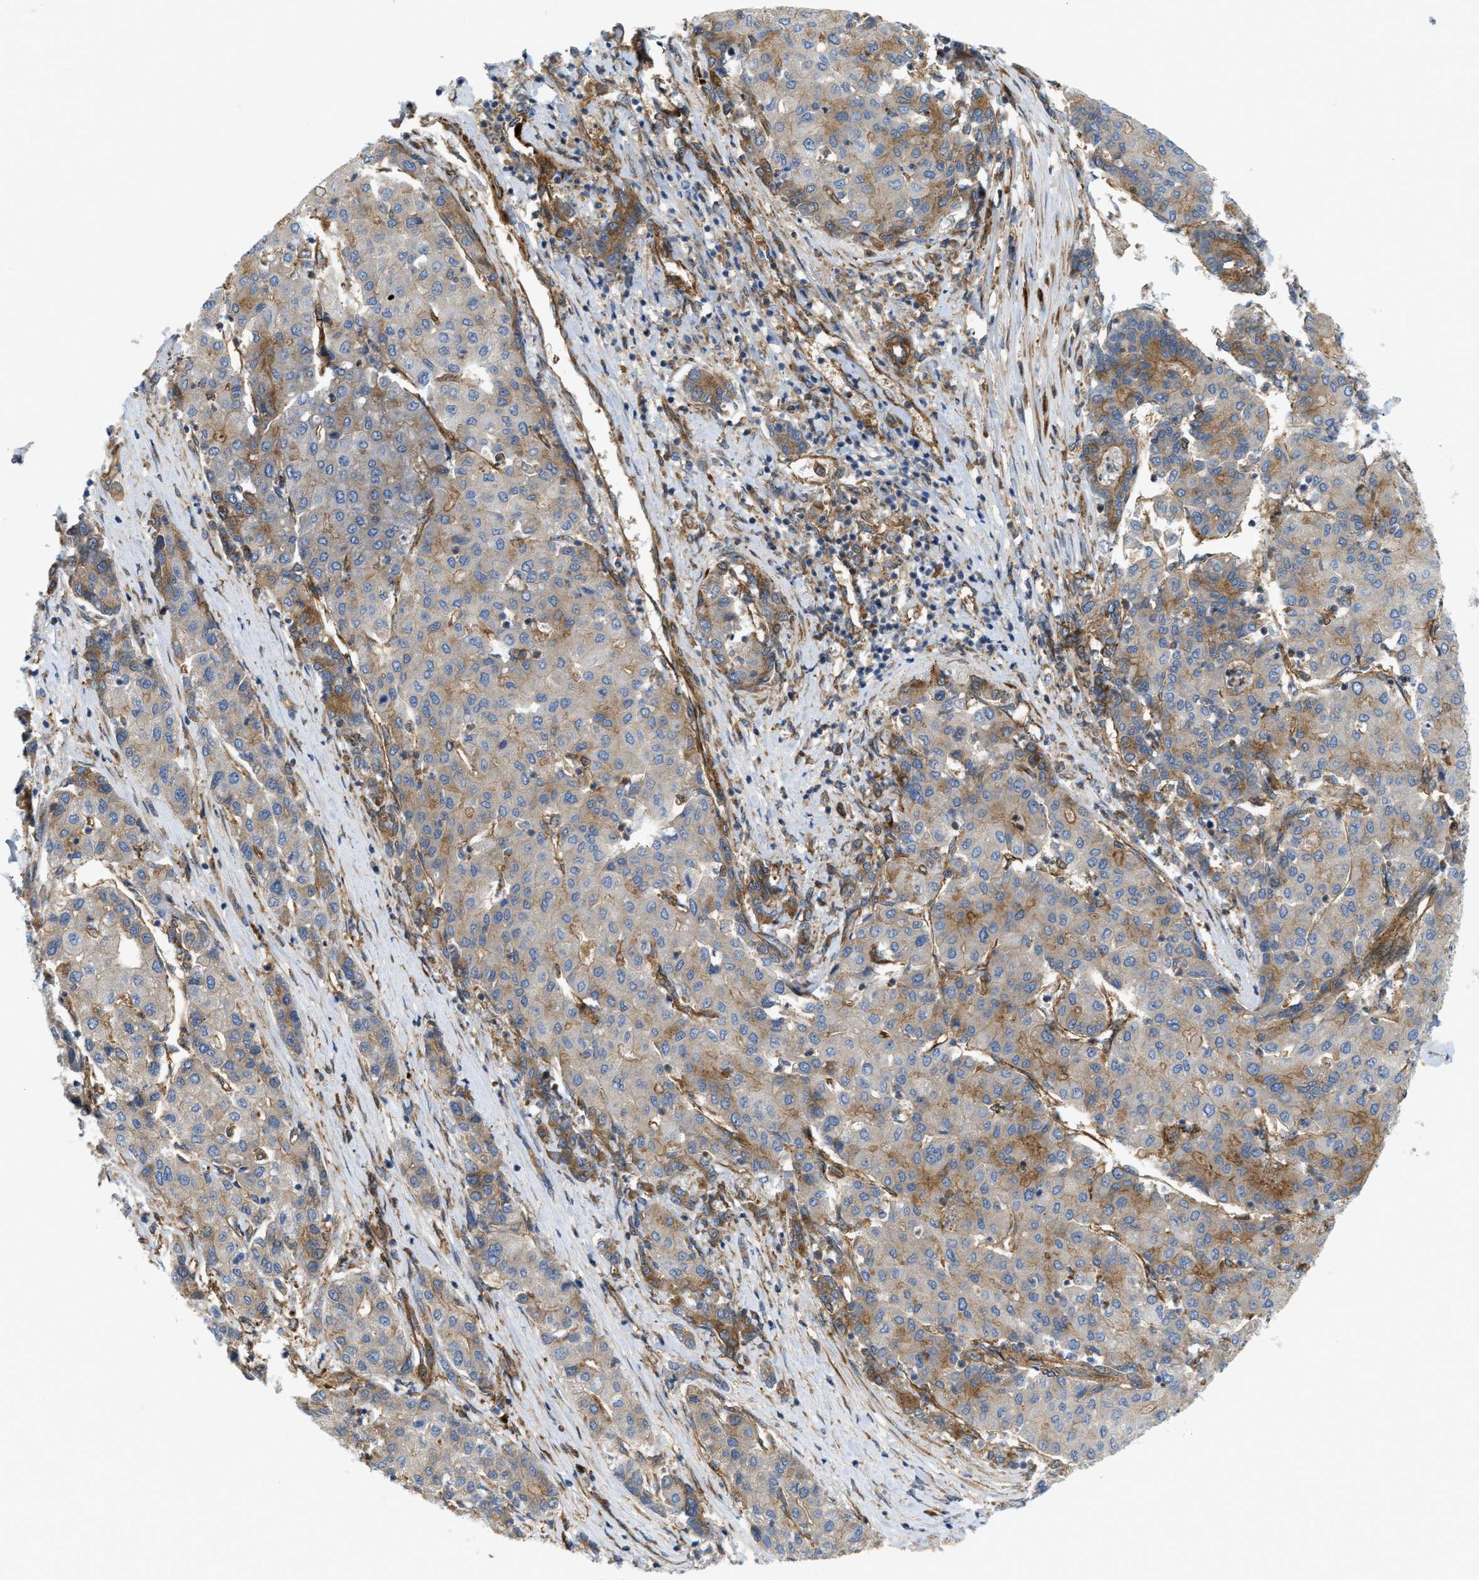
{"staining": {"intensity": "moderate", "quantity": "25%-75%", "location": "cytoplasmic/membranous"}, "tissue": "liver cancer", "cell_type": "Tumor cells", "image_type": "cancer", "snomed": [{"axis": "morphology", "description": "Carcinoma, Hepatocellular, NOS"}, {"axis": "topography", "description": "Liver"}], "caption": "IHC of liver hepatocellular carcinoma exhibits medium levels of moderate cytoplasmic/membranous expression in about 25%-75% of tumor cells. (DAB (3,3'-diaminobenzidine) IHC, brown staining for protein, blue staining for nuclei).", "gene": "PICALM", "patient": {"sex": "male", "age": 65}}